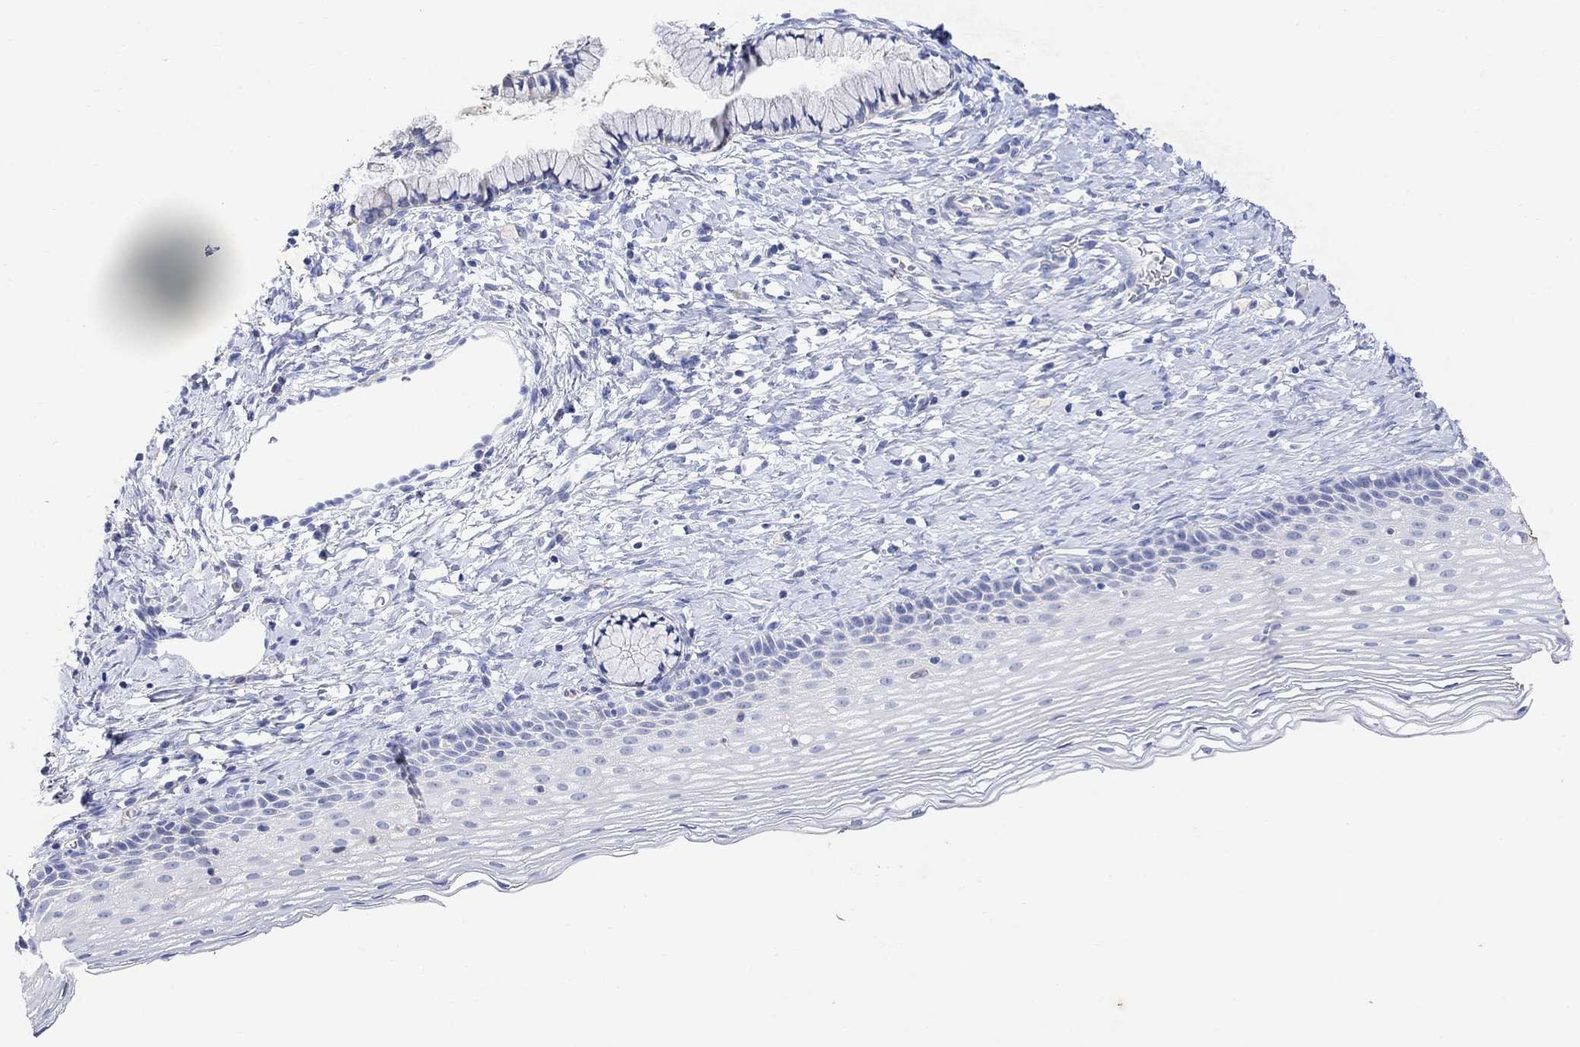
{"staining": {"intensity": "negative", "quantity": "none", "location": "none"}, "tissue": "cervix", "cell_type": "Glandular cells", "image_type": "normal", "snomed": [{"axis": "morphology", "description": "Normal tissue, NOS"}, {"axis": "topography", "description": "Cervix"}], "caption": "Immunohistochemistry photomicrograph of benign cervix stained for a protein (brown), which shows no positivity in glandular cells. Brightfield microscopy of immunohistochemistry (IHC) stained with DAB (brown) and hematoxylin (blue), captured at high magnification.", "gene": "TYR", "patient": {"sex": "female", "age": 39}}